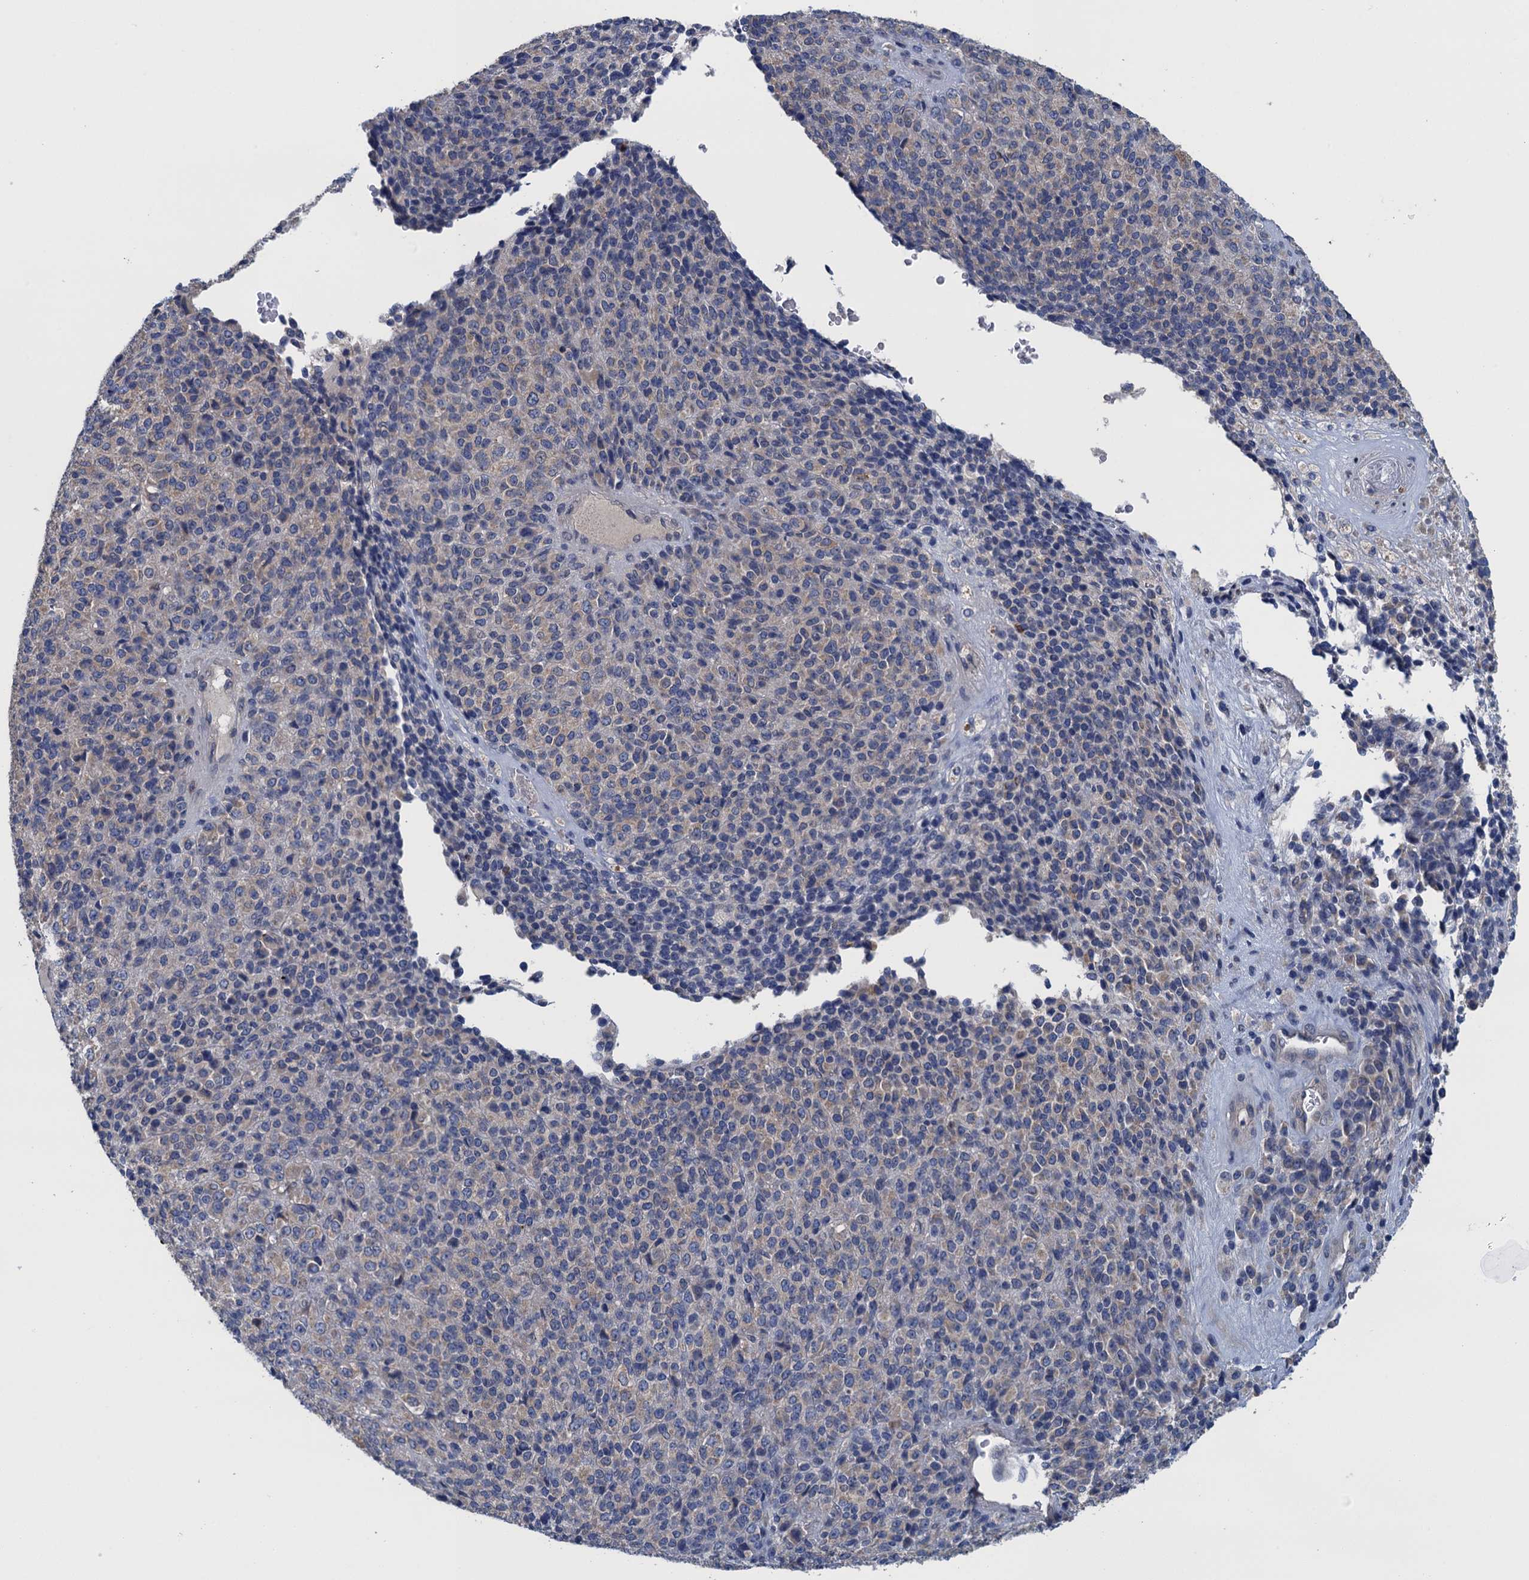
{"staining": {"intensity": "negative", "quantity": "none", "location": "none"}, "tissue": "melanoma", "cell_type": "Tumor cells", "image_type": "cancer", "snomed": [{"axis": "morphology", "description": "Malignant melanoma, Metastatic site"}, {"axis": "topography", "description": "Brain"}], "caption": "This histopathology image is of melanoma stained with immunohistochemistry (IHC) to label a protein in brown with the nuclei are counter-stained blue. There is no positivity in tumor cells.", "gene": "CTU2", "patient": {"sex": "female", "age": 56}}